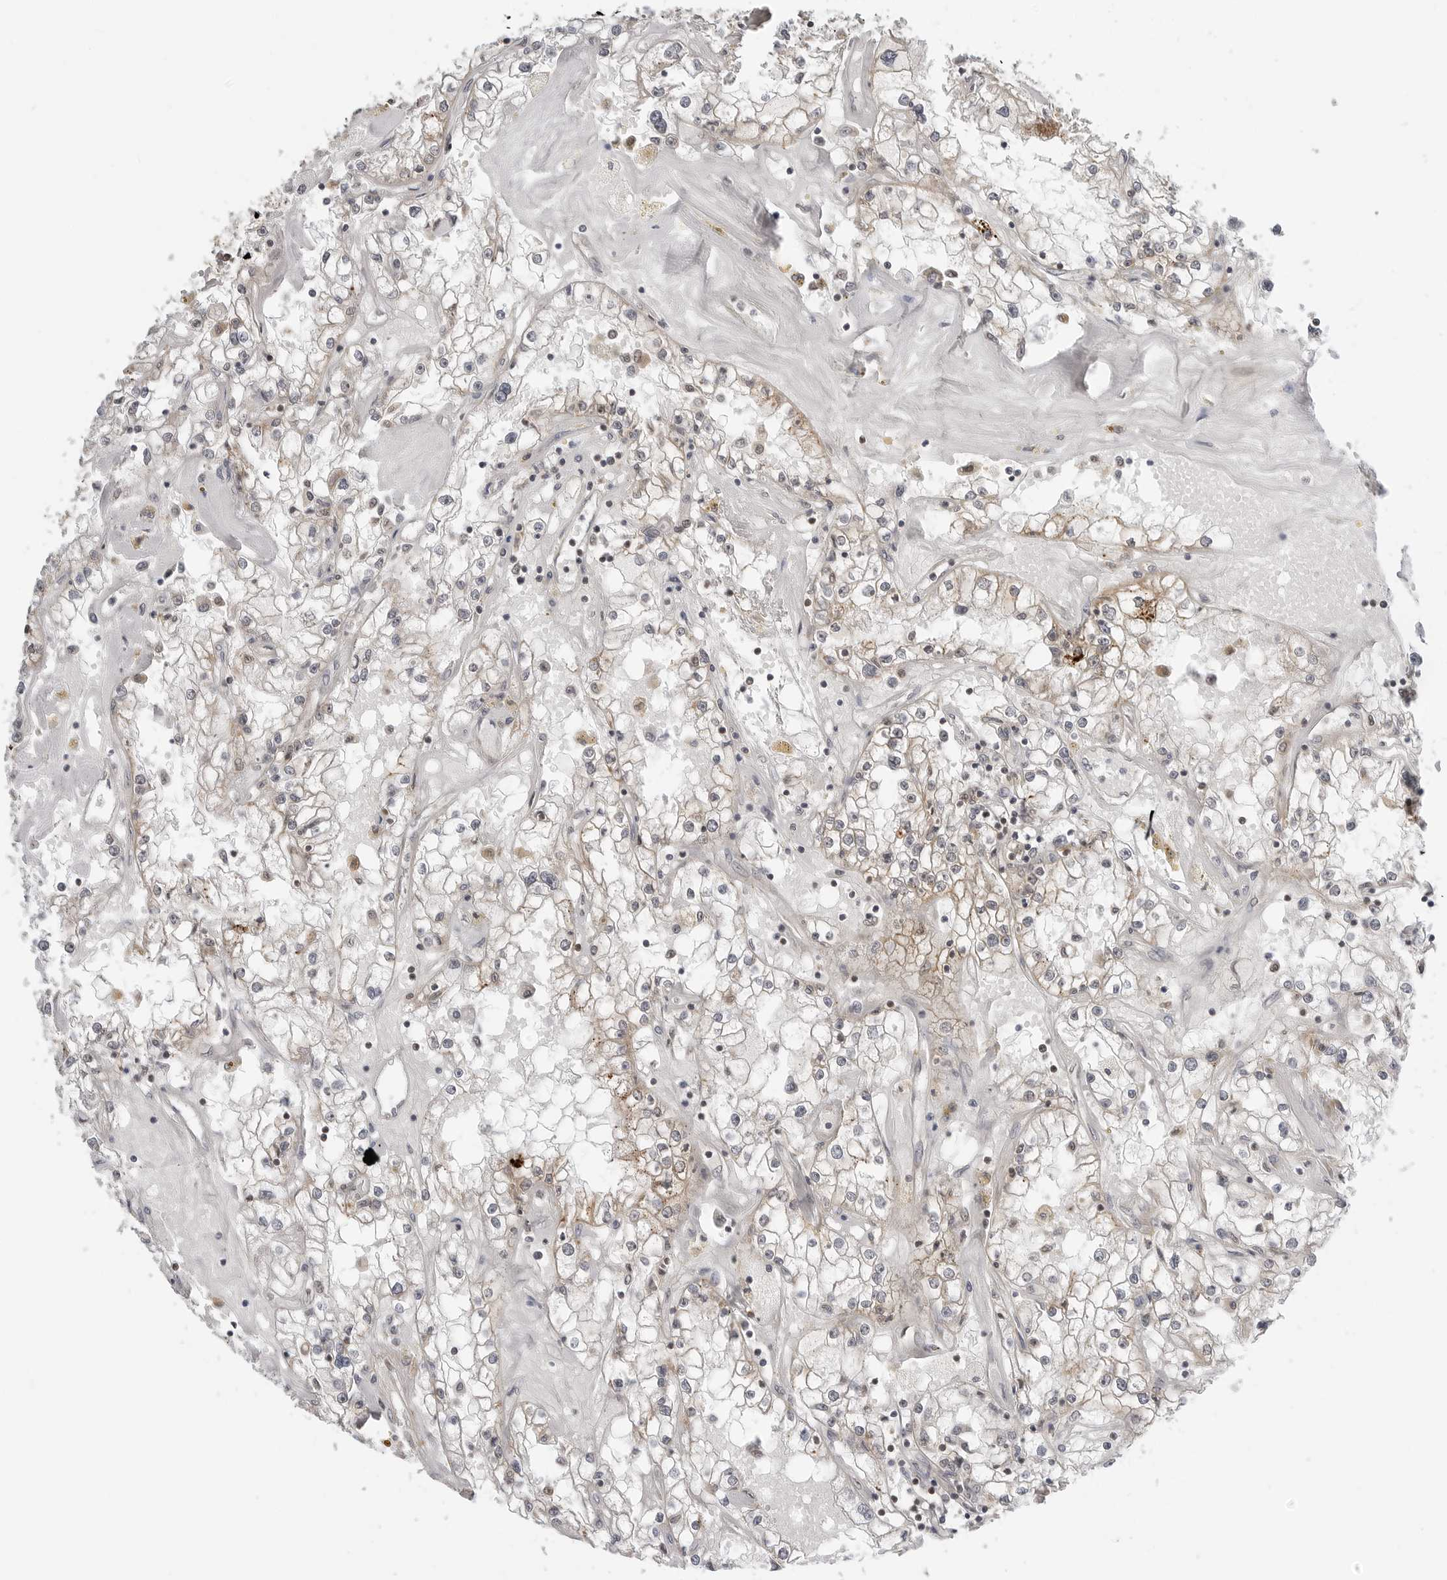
{"staining": {"intensity": "weak", "quantity": "<25%", "location": "cytoplasmic/membranous"}, "tissue": "renal cancer", "cell_type": "Tumor cells", "image_type": "cancer", "snomed": [{"axis": "morphology", "description": "Adenocarcinoma, NOS"}, {"axis": "topography", "description": "Kidney"}], "caption": "Histopathology image shows no protein staining in tumor cells of renal adenocarcinoma tissue.", "gene": "PEX2", "patient": {"sex": "male", "age": 56}}